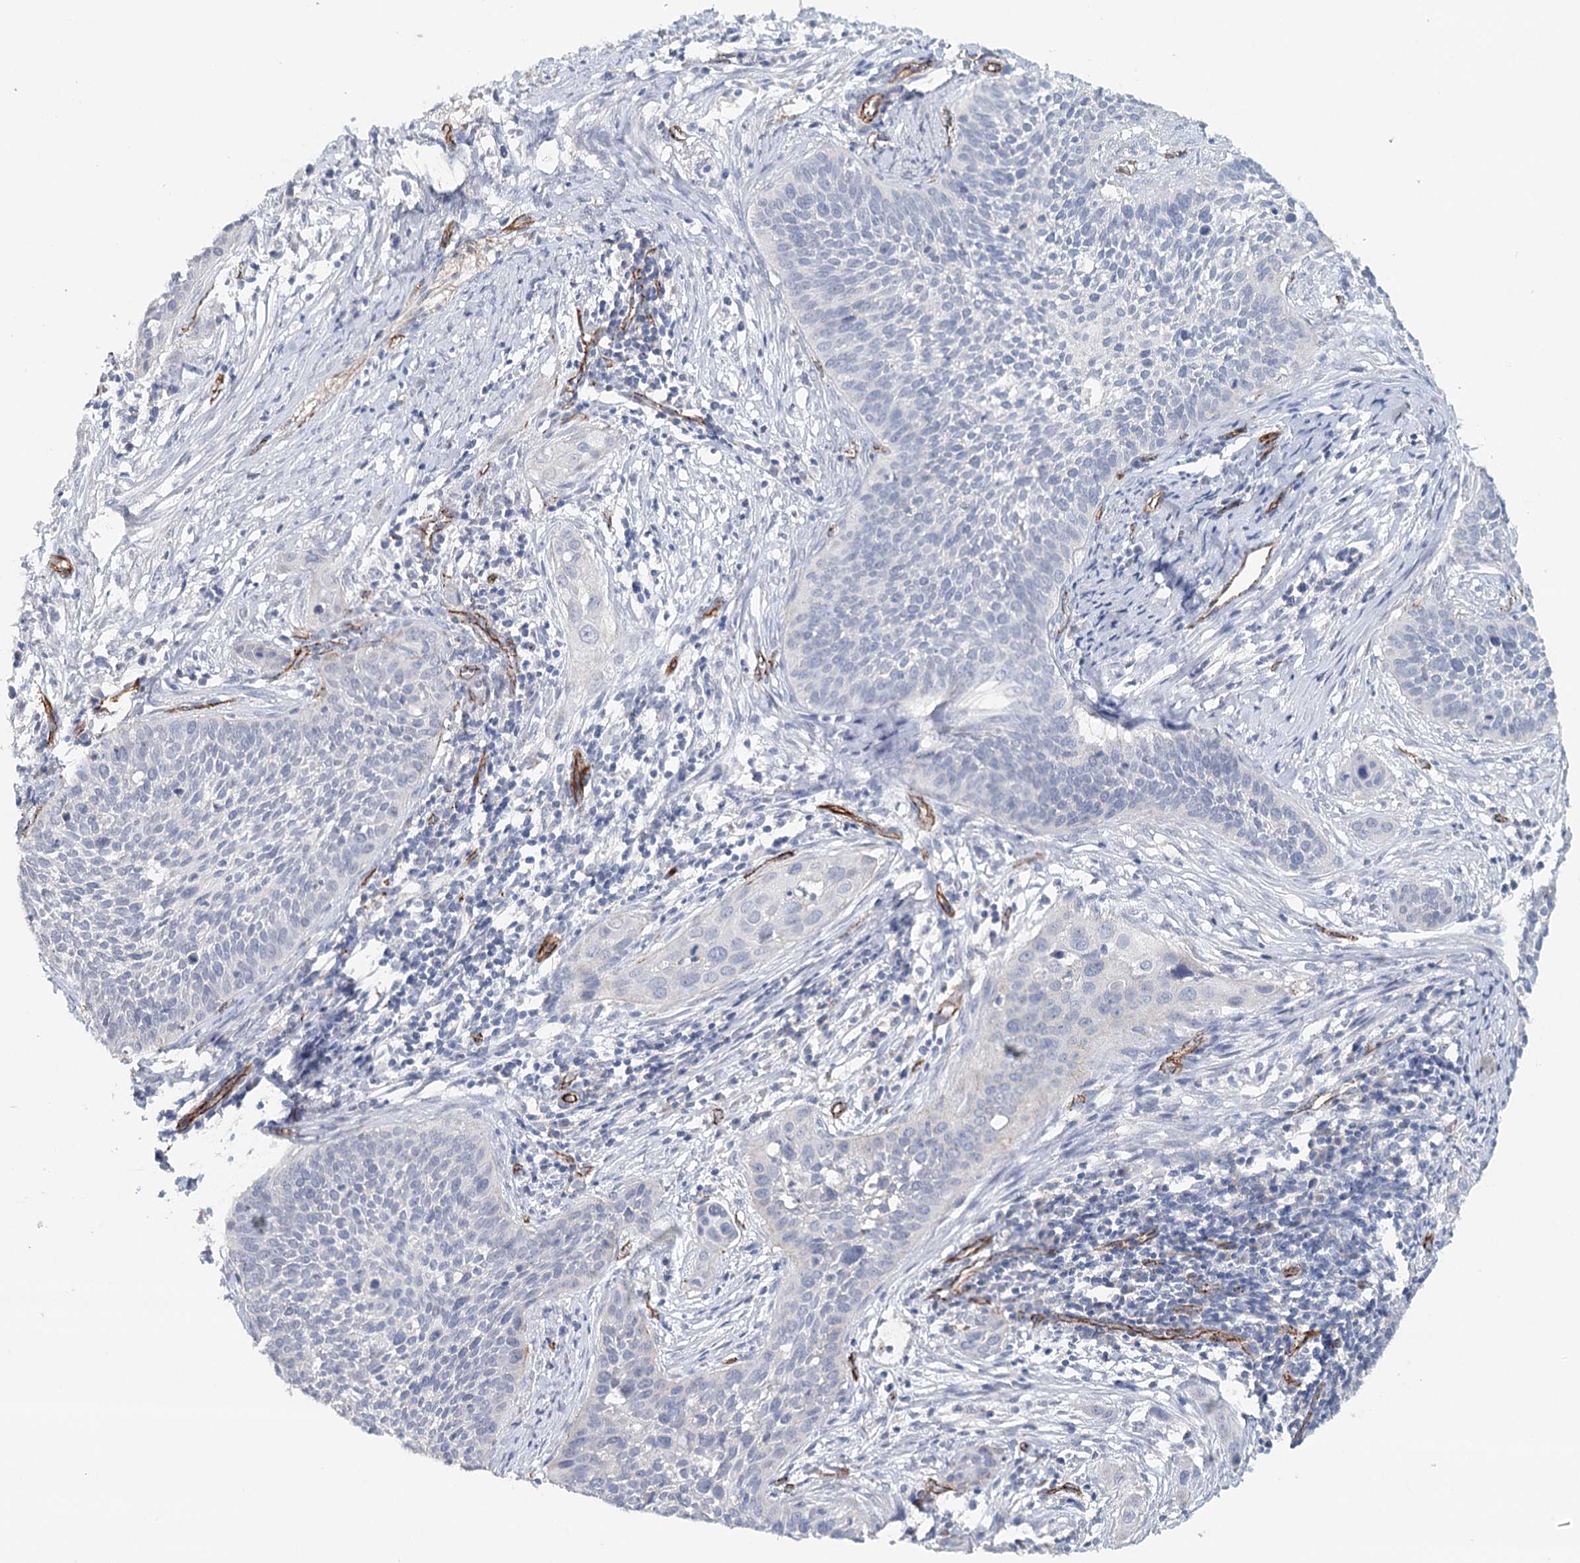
{"staining": {"intensity": "negative", "quantity": "none", "location": "none"}, "tissue": "cervical cancer", "cell_type": "Tumor cells", "image_type": "cancer", "snomed": [{"axis": "morphology", "description": "Squamous cell carcinoma, NOS"}, {"axis": "topography", "description": "Cervix"}], "caption": "An immunohistochemistry photomicrograph of cervical cancer is shown. There is no staining in tumor cells of cervical cancer. (DAB (3,3'-diaminobenzidine) immunohistochemistry (IHC) visualized using brightfield microscopy, high magnification).", "gene": "SYNPO", "patient": {"sex": "female", "age": 34}}